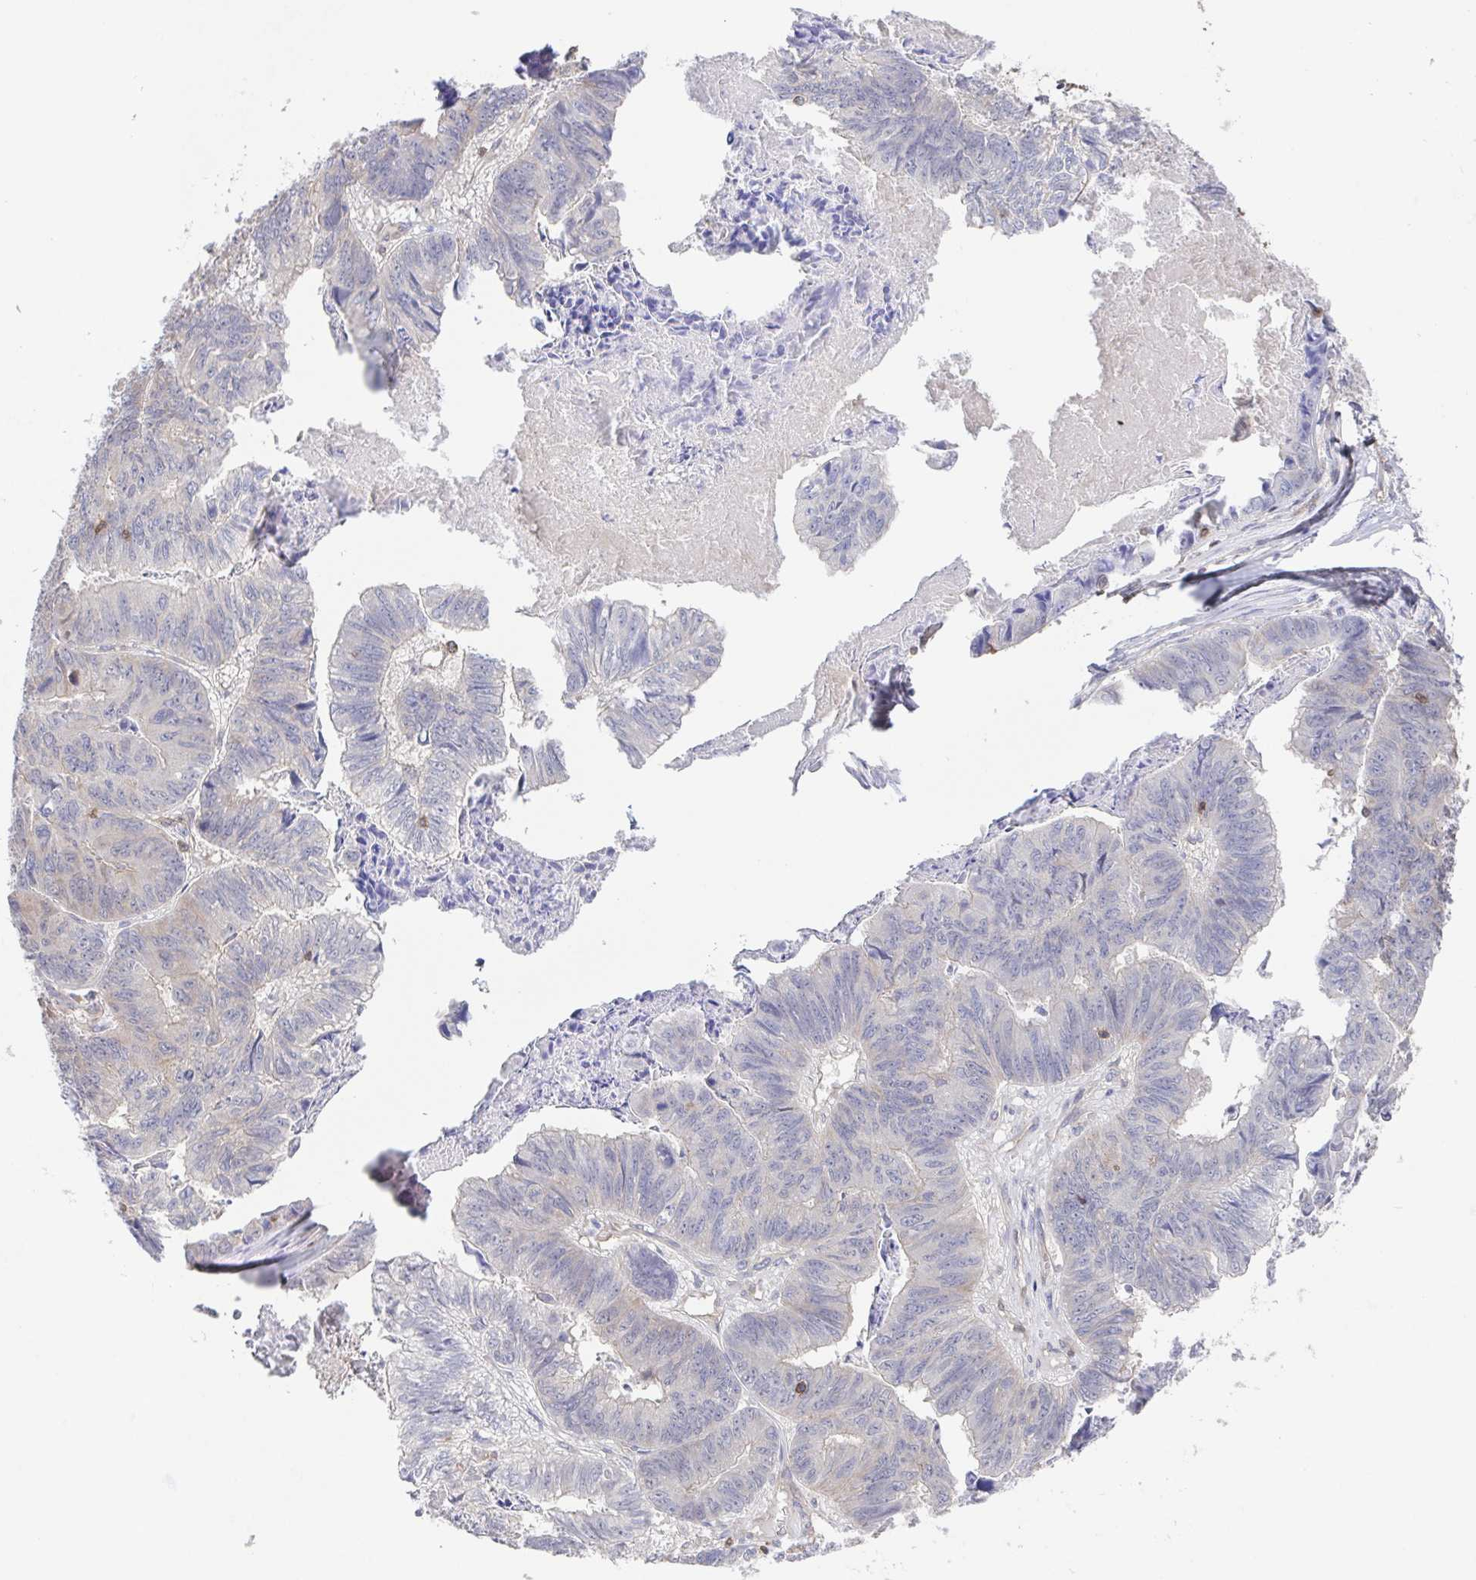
{"staining": {"intensity": "negative", "quantity": "none", "location": "none"}, "tissue": "stomach cancer", "cell_type": "Tumor cells", "image_type": "cancer", "snomed": [{"axis": "morphology", "description": "Adenocarcinoma, NOS"}, {"axis": "topography", "description": "Stomach, lower"}], "caption": "A photomicrograph of stomach adenocarcinoma stained for a protein exhibits no brown staining in tumor cells.", "gene": "AGFG2", "patient": {"sex": "male", "age": 77}}